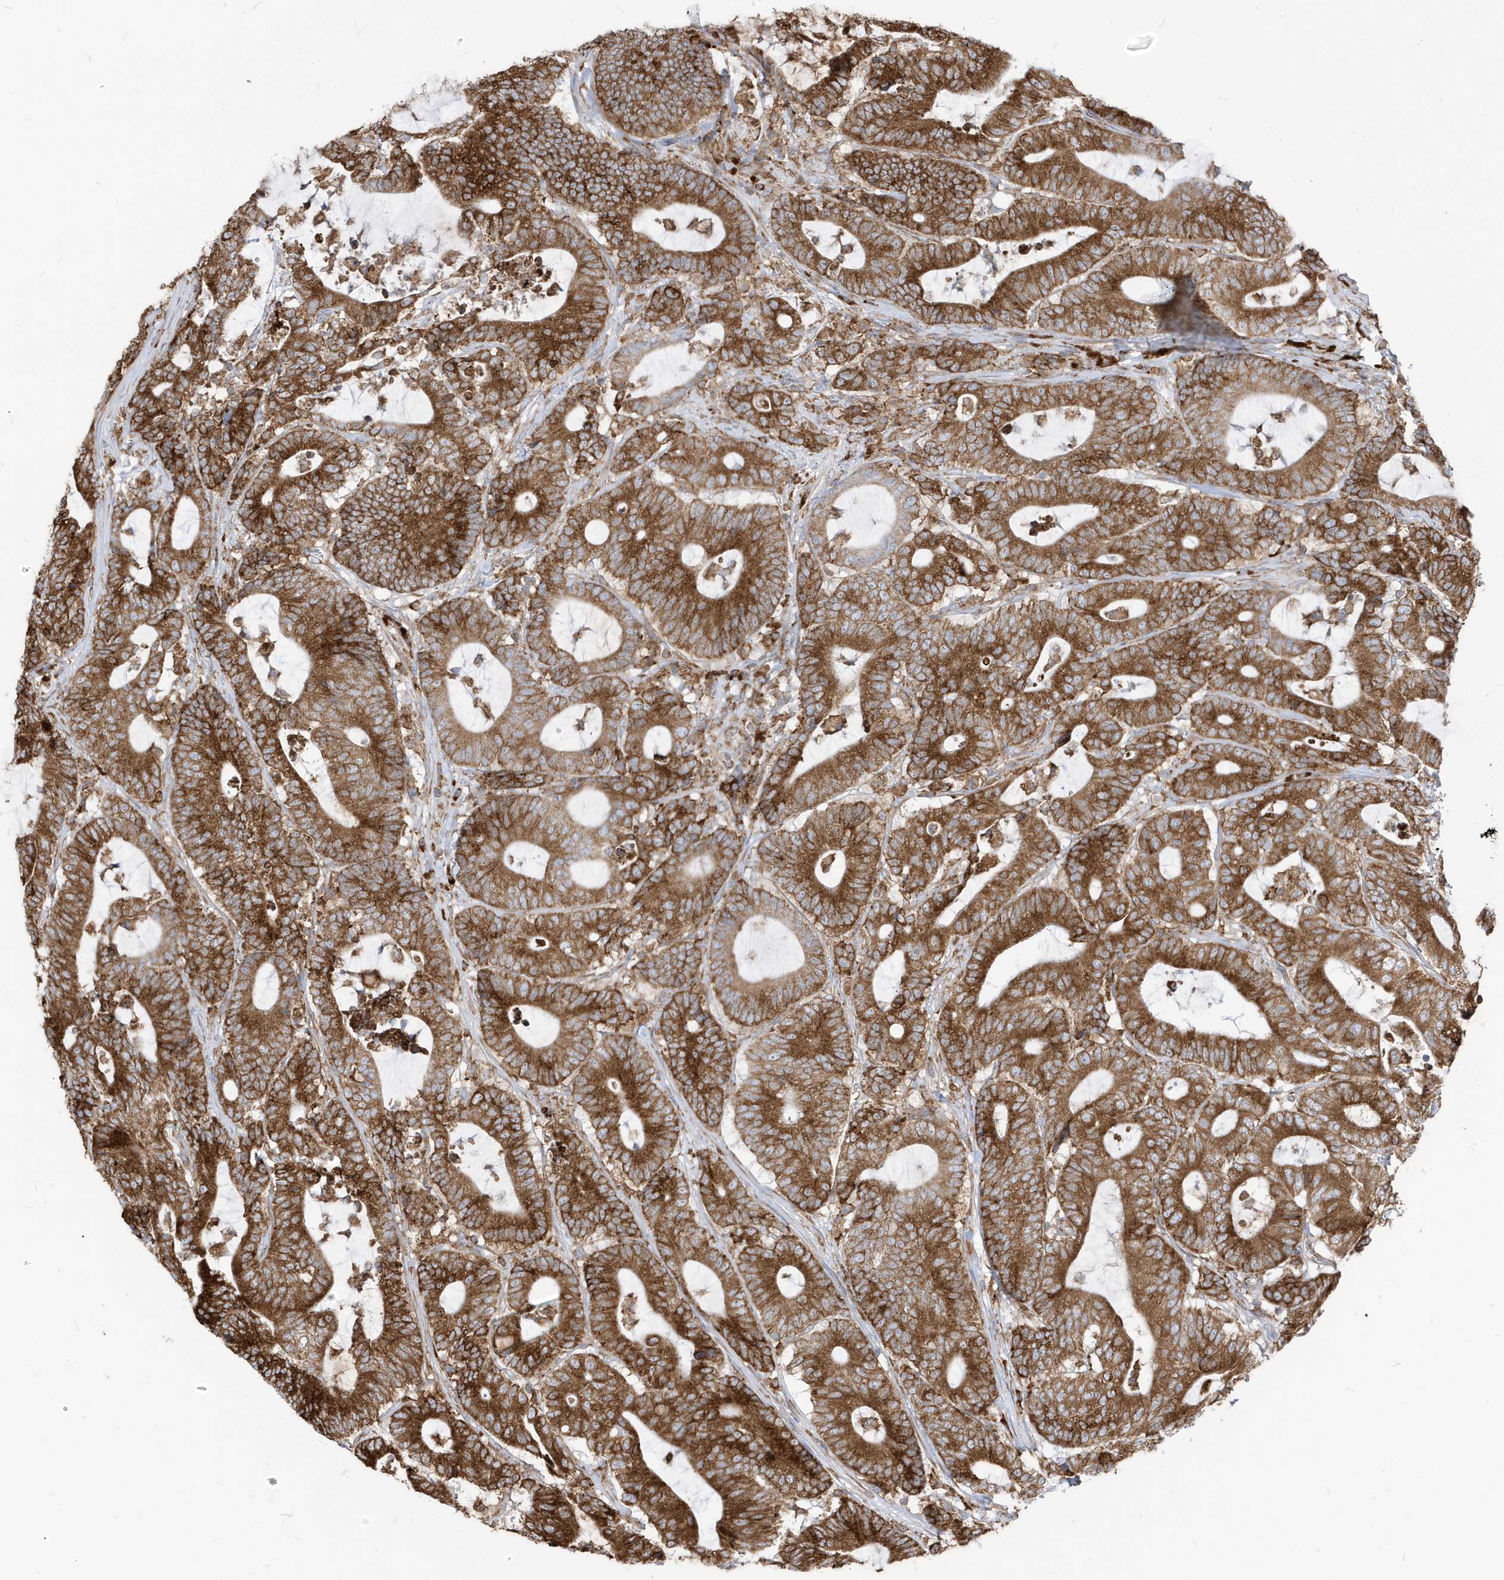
{"staining": {"intensity": "strong", "quantity": ">75%", "location": "cytoplasmic/membranous"}, "tissue": "colorectal cancer", "cell_type": "Tumor cells", "image_type": "cancer", "snomed": [{"axis": "morphology", "description": "Adenocarcinoma, NOS"}, {"axis": "topography", "description": "Colon"}], "caption": "Immunohistochemical staining of human colorectal adenocarcinoma displays high levels of strong cytoplasmic/membranous staining in about >75% of tumor cells.", "gene": "PDIA6", "patient": {"sex": "female", "age": 84}}